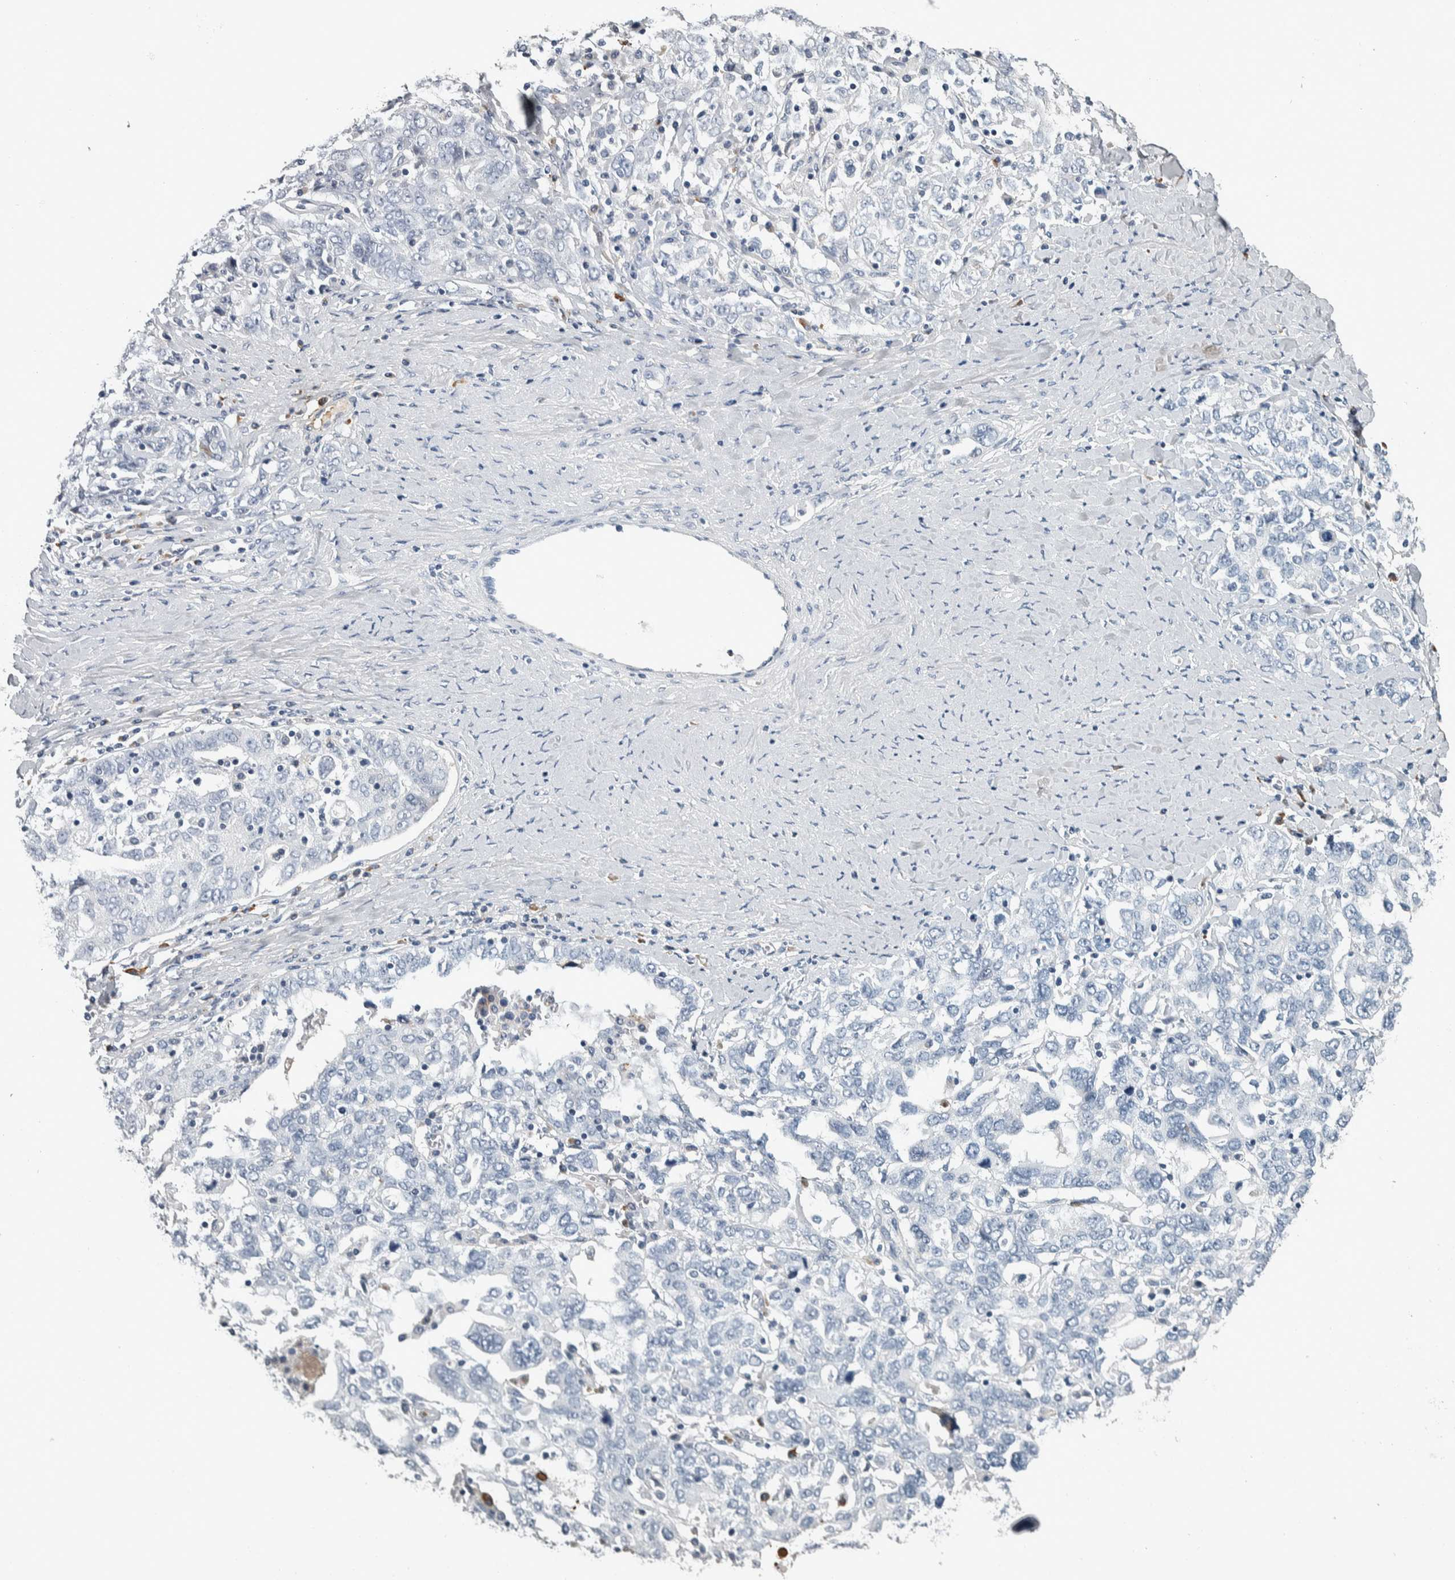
{"staining": {"intensity": "negative", "quantity": "none", "location": "none"}, "tissue": "ovarian cancer", "cell_type": "Tumor cells", "image_type": "cancer", "snomed": [{"axis": "morphology", "description": "Carcinoma, endometroid"}, {"axis": "topography", "description": "Ovary"}], "caption": "Immunohistochemistry (IHC) of human ovarian cancer exhibits no positivity in tumor cells. The staining was performed using DAB to visualize the protein expression in brown, while the nuclei were stained in blue with hematoxylin (Magnification: 20x).", "gene": "CAVIN4", "patient": {"sex": "female", "age": 62}}